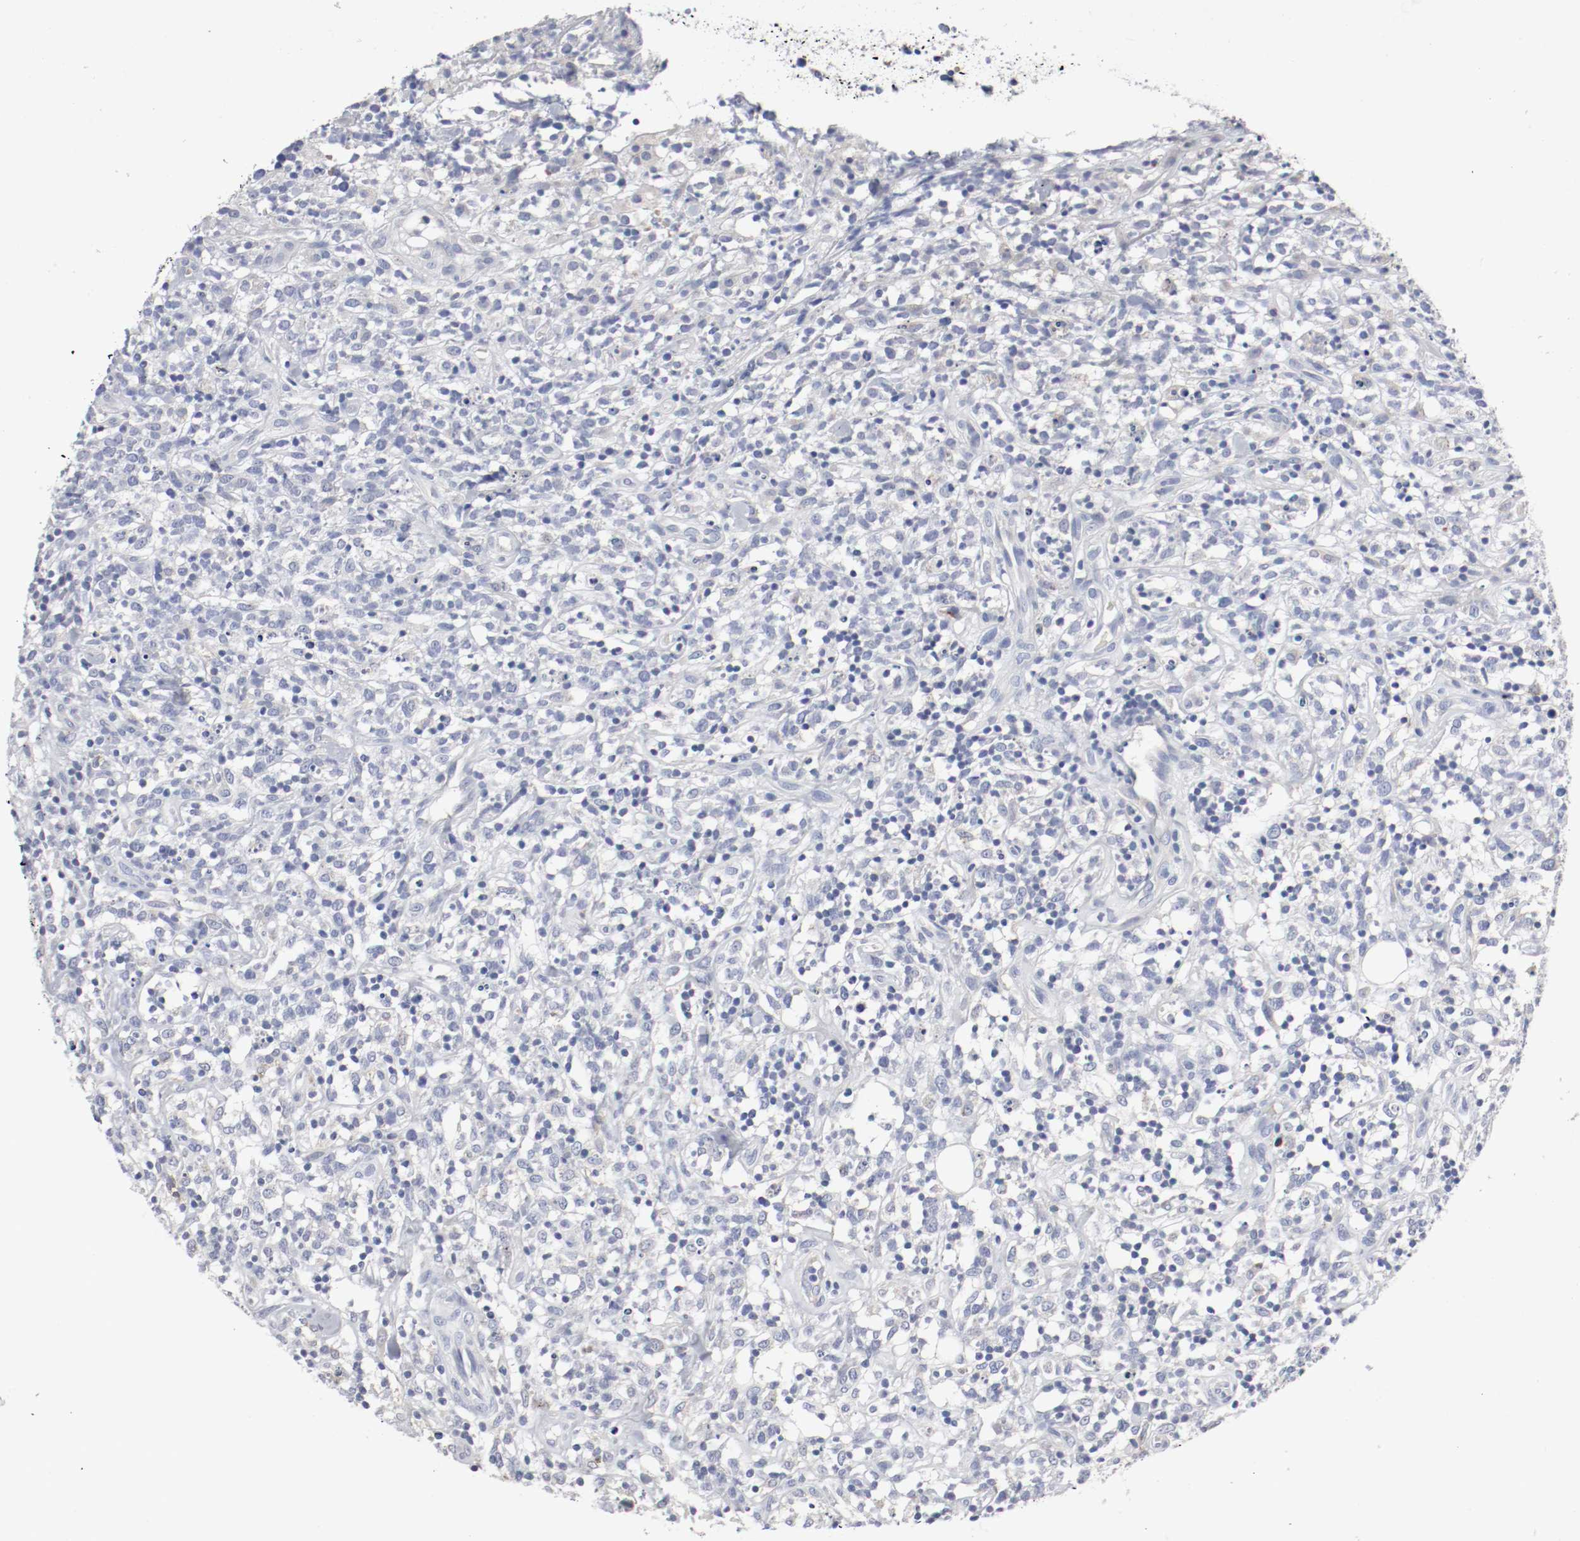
{"staining": {"intensity": "negative", "quantity": "none", "location": "none"}, "tissue": "lymphoma", "cell_type": "Tumor cells", "image_type": "cancer", "snomed": [{"axis": "morphology", "description": "Malignant lymphoma, non-Hodgkin's type, High grade"}, {"axis": "topography", "description": "Lymph node"}], "caption": "An image of human lymphoma is negative for staining in tumor cells. Brightfield microscopy of IHC stained with DAB (3,3'-diaminobenzidine) (brown) and hematoxylin (blue), captured at high magnification.", "gene": "FGFBP1", "patient": {"sex": "female", "age": 73}}